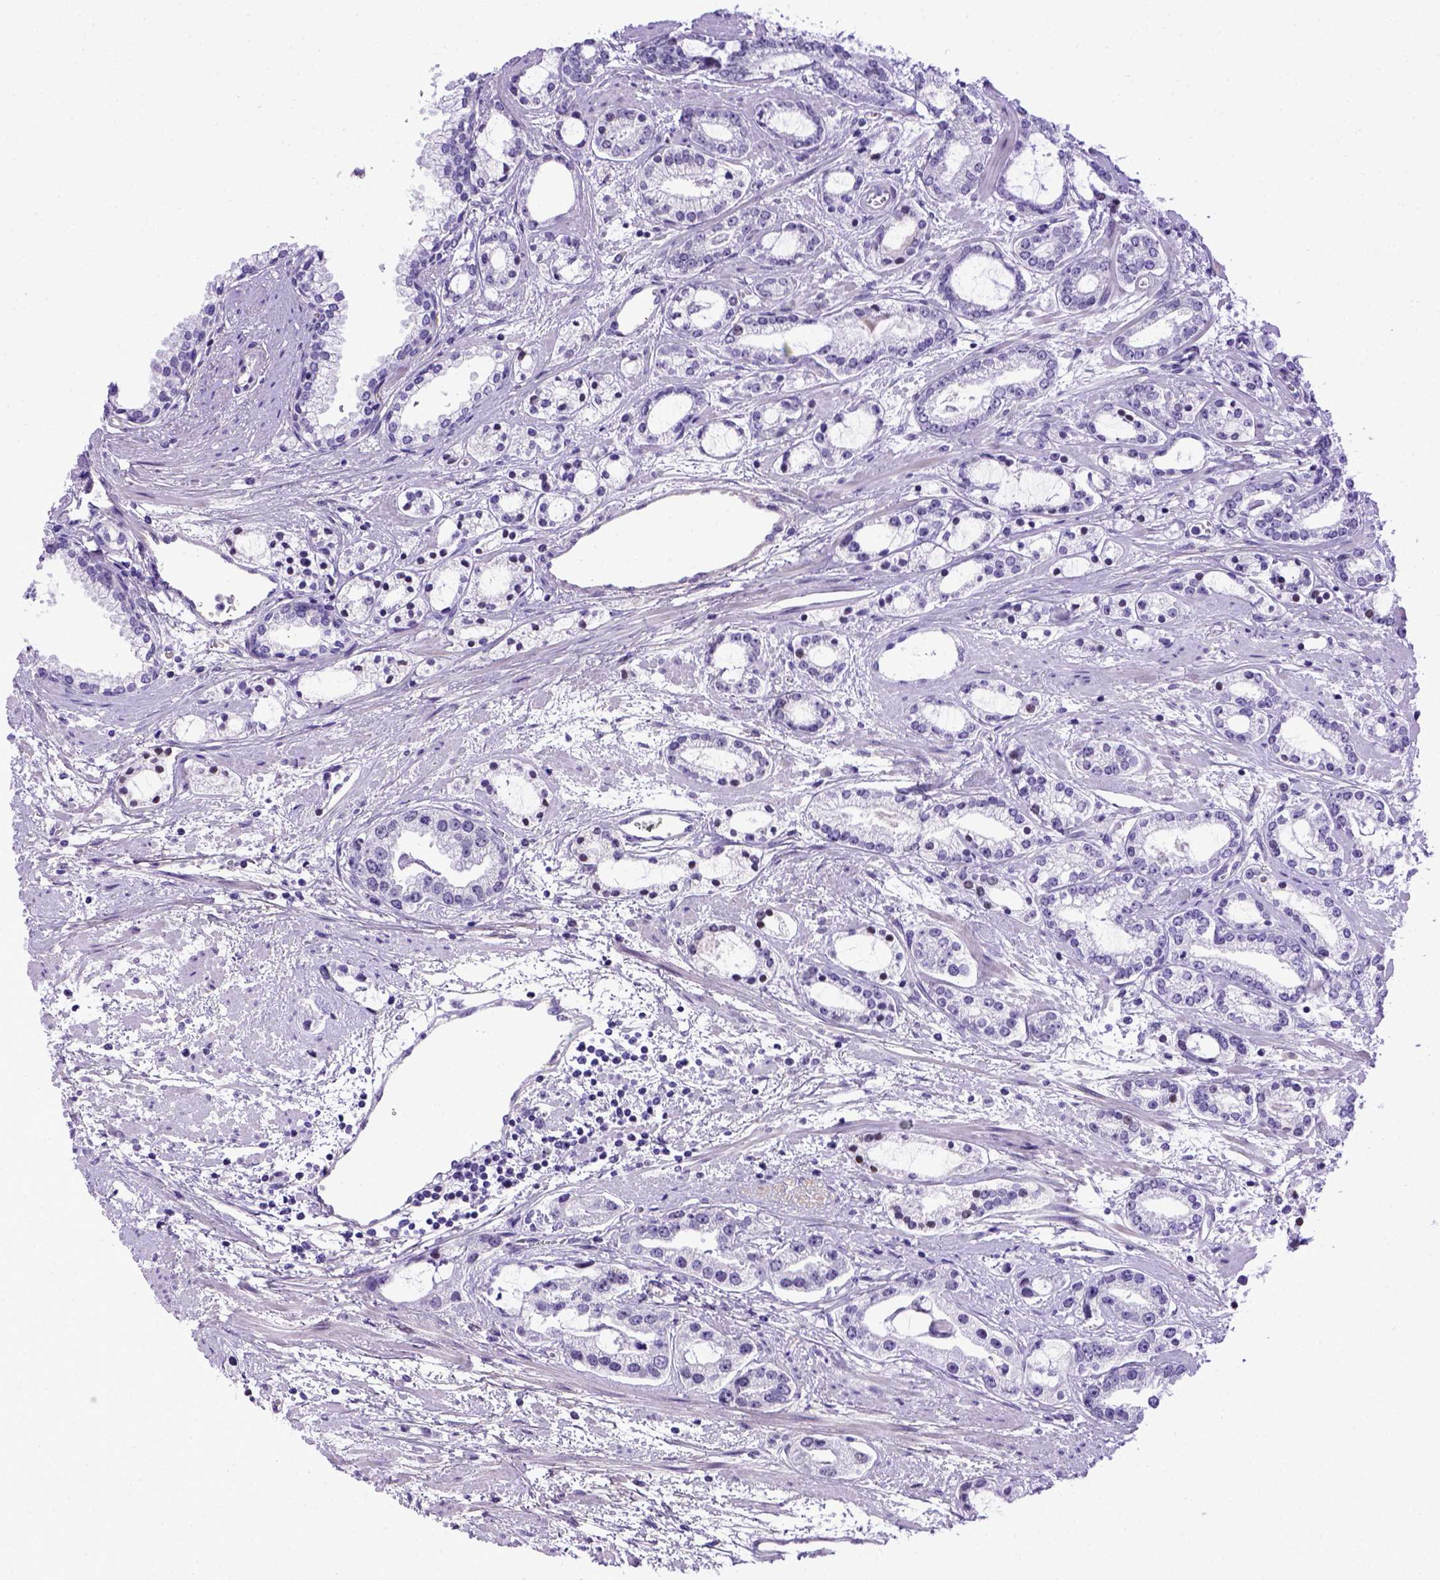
{"staining": {"intensity": "negative", "quantity": "none", "location": "none"}, "tissue": "prostate cancer", "cell_type": "Tumor cells", "image_type": "cancer", "snomed": [{"axis": "morphology", "description": "Adenocarcinoma, Medium grade"}, {"axis": "topography", "description": "Prostate"}], "caption": "Immunohistochemical staining of adenocarcinoma (medium-grade) (prostate) exhibits no significant positivity in tumor cells.", "gene": "ADAM12", "patient": {"sex": "male", "age": 57}}